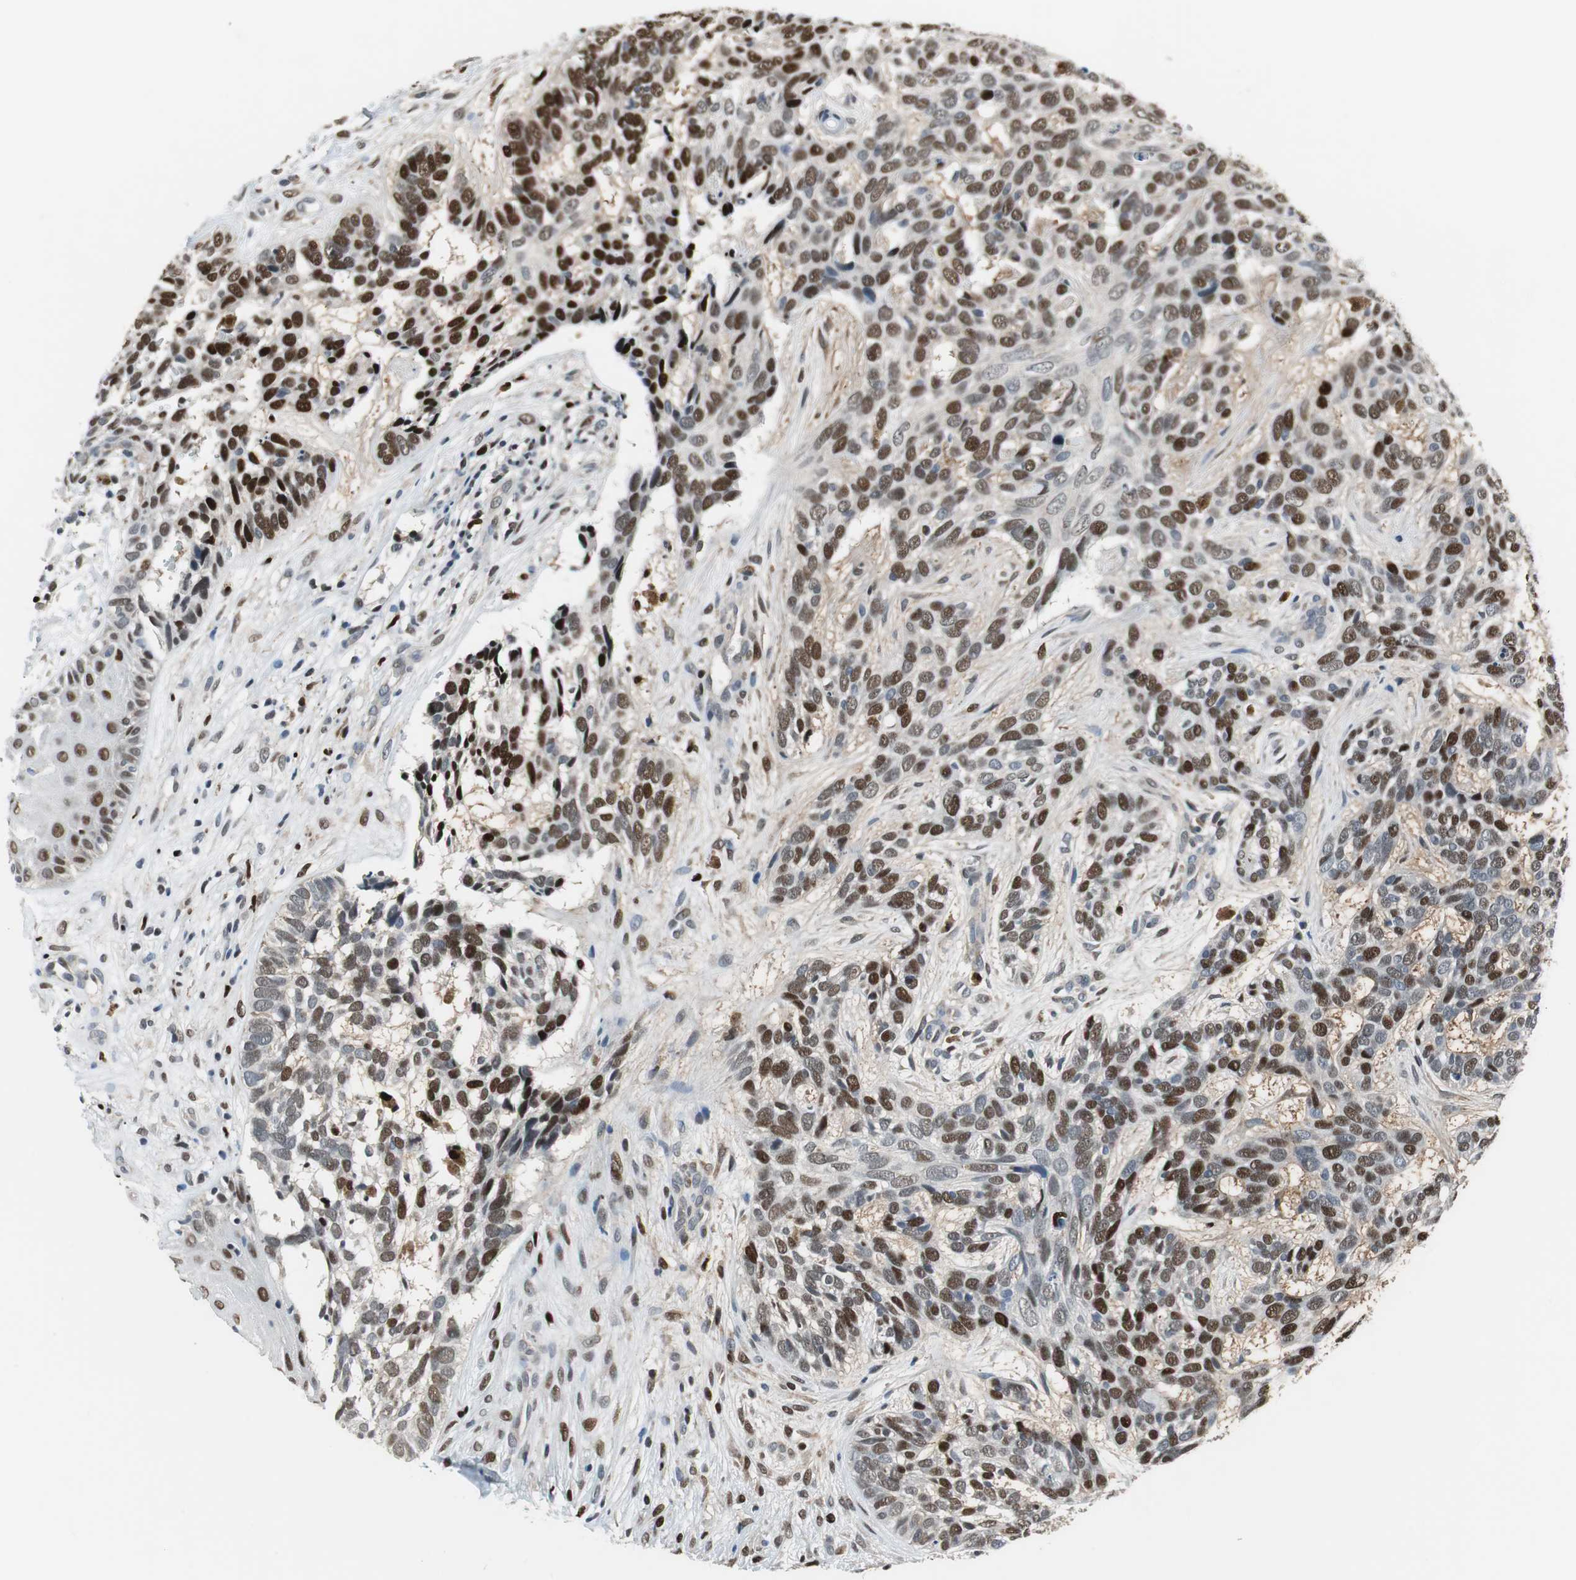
{"staining": {"intensity": "moderate", "quantity": ">75%", "location": "nuclear"}, "tissue": "skin cancer", "cell_type": "Tumor cells", "image_type": "cancer", "snomed": [{"axis": "morphology", "description": "Basal cell carcinoma"}, {"axis": "topography", "description": "Skin"}], "caption": "Immunohistochemistry (IHC) staining of skin basal cell carcinoma, which displays medium levels of moderate nuclear expression in approximately >75% of tumor cells indicating moderate nuclear protein expression. The staining was performed using DAB (3,3'-diaminobenzidine) (brown) for protein detection and nuclei were counterstained in hematoxylin (blue).", "gene": "MAFB", "patient": {"sex": "male", "age": 87}}